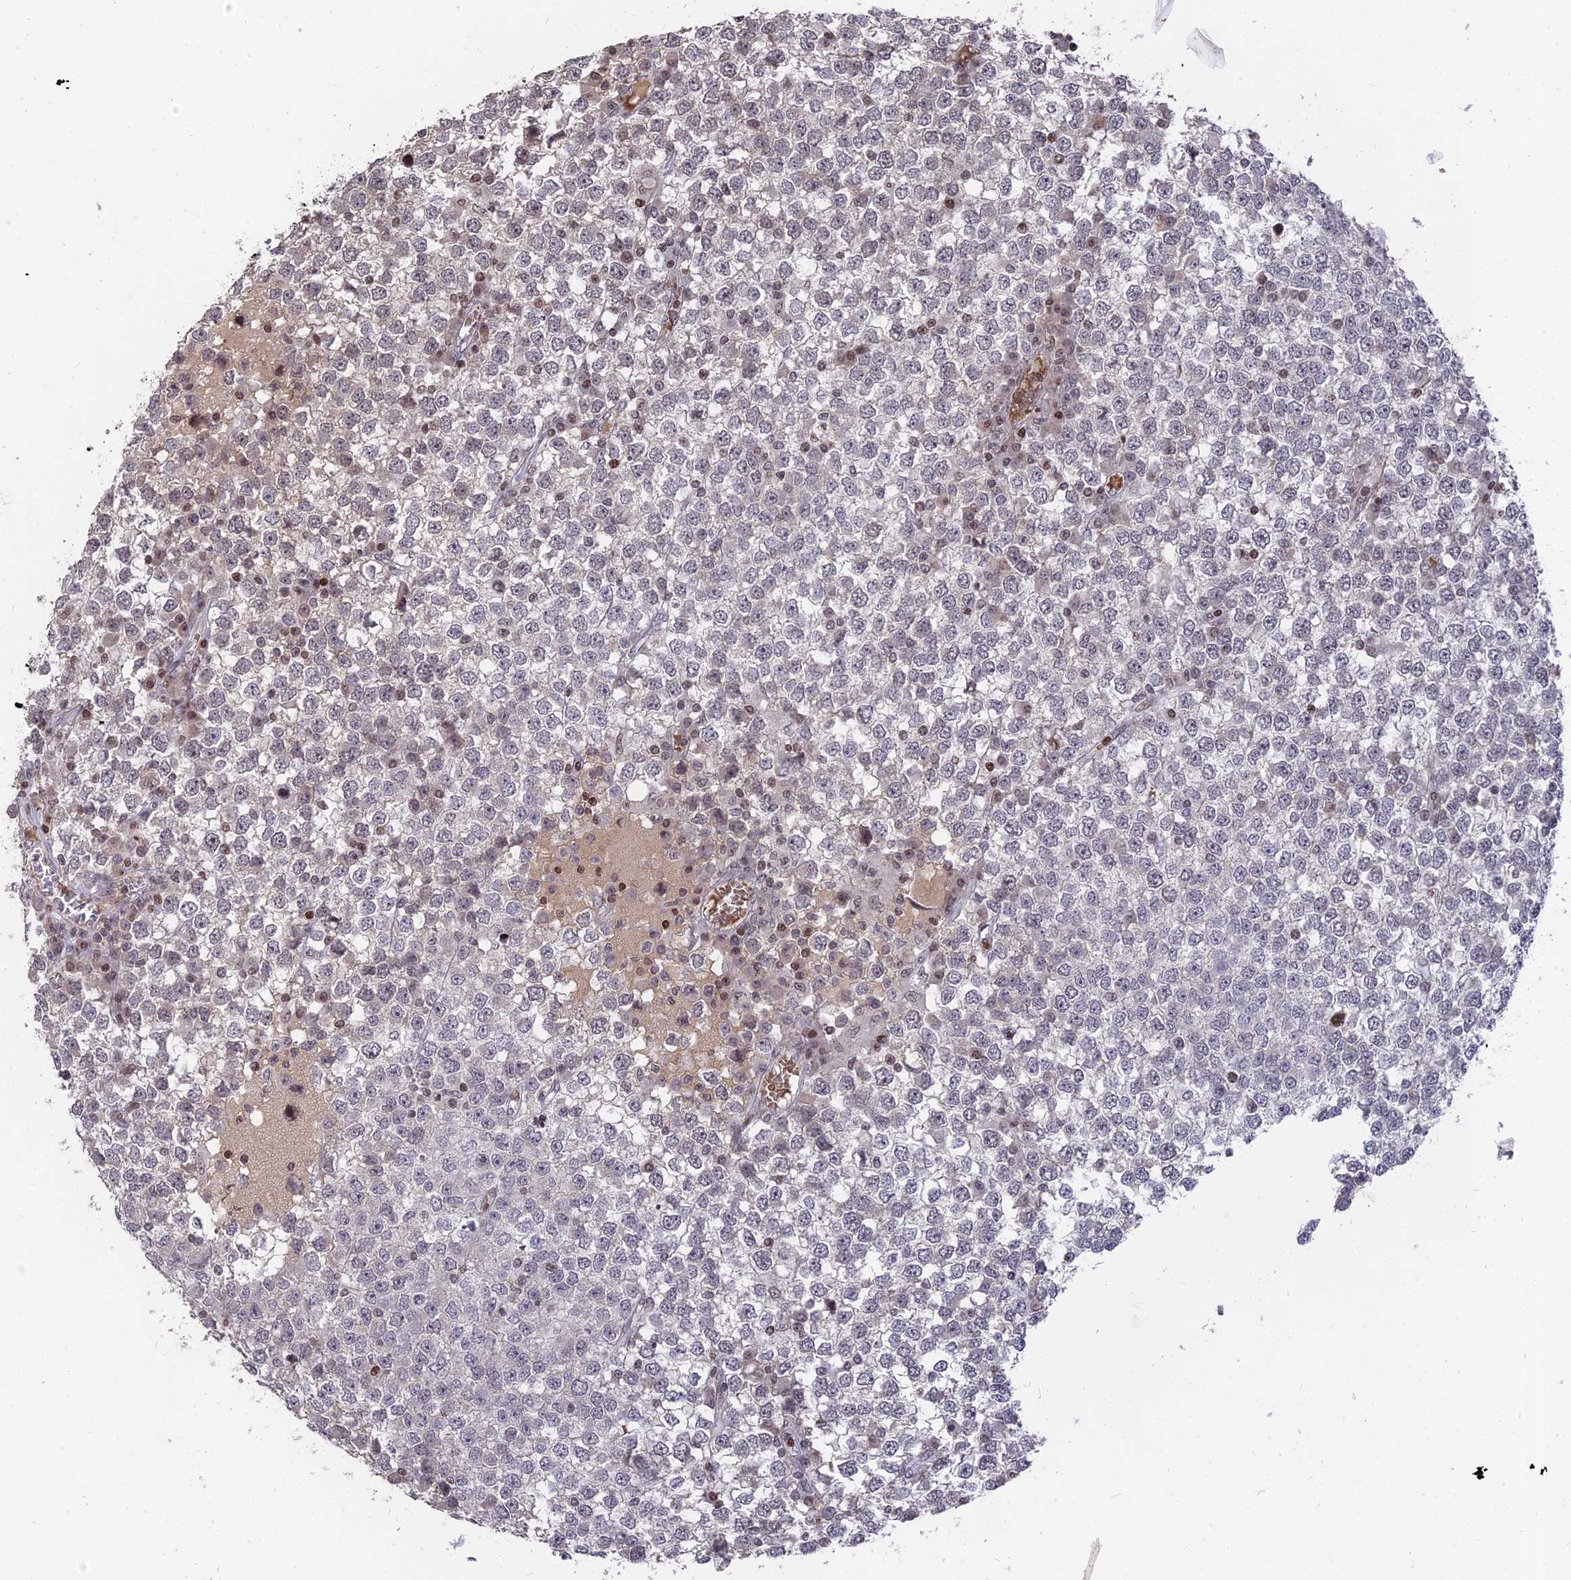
{"staining": {"intensity": "negative", "quantity": "none", "location": "none"}, "tissue": "testis cancer", "cell_type": "Tumor cells", "image_type": "cancer", "snomed": [{"axis": "morphology", "description": "Seminoma, NOS"}, {"axis": "topography", "description": "Testis"}], "caption": "IHC histopathology image of testis seminoma stained for a protein (brown), which demonstrates no expression in tumor cells.", "gene": "NR1H3", "patient": {"sex": "male", "age": 65}}